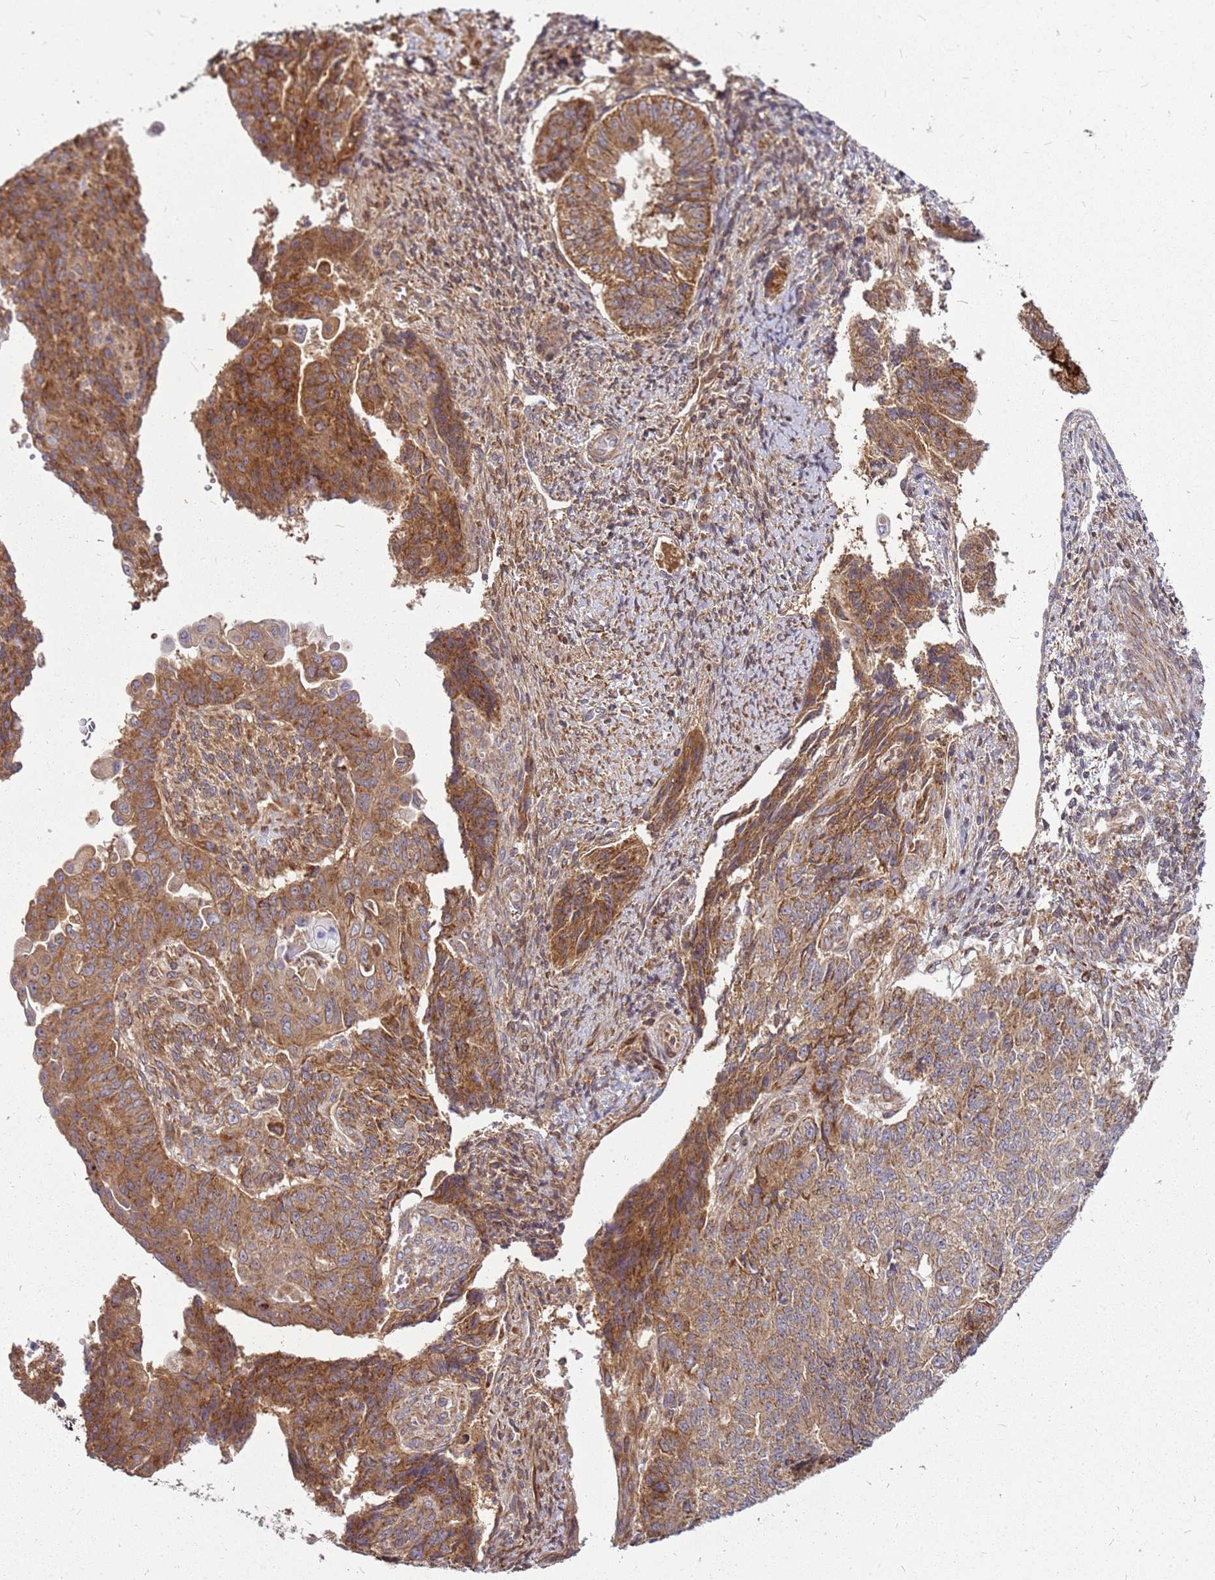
{"staining": {"intensity": "moderate", "quantity": ">75%", "location": "cytoplasmic/membranous"}, "tissue": "endometrial cancer", "cell_type": "Tumor cells", "image_type": "cancer", "snomed": [{"axis": "morphology", "description": "Adenocarcinoma, NOS"}, {"axis": "topography", "description": "Endometrium"}], "caption": "Immunohistochemistry (DAB (3,3'-diaminobenzidine)) staining of adenocarcinoma (endometrial) exhibits moderate cytoplasmic/membranous protein staining in approximately >75% of tumor cells.", "gene": "CCDC159", "patient": {"sex": "female", "age": 32}}